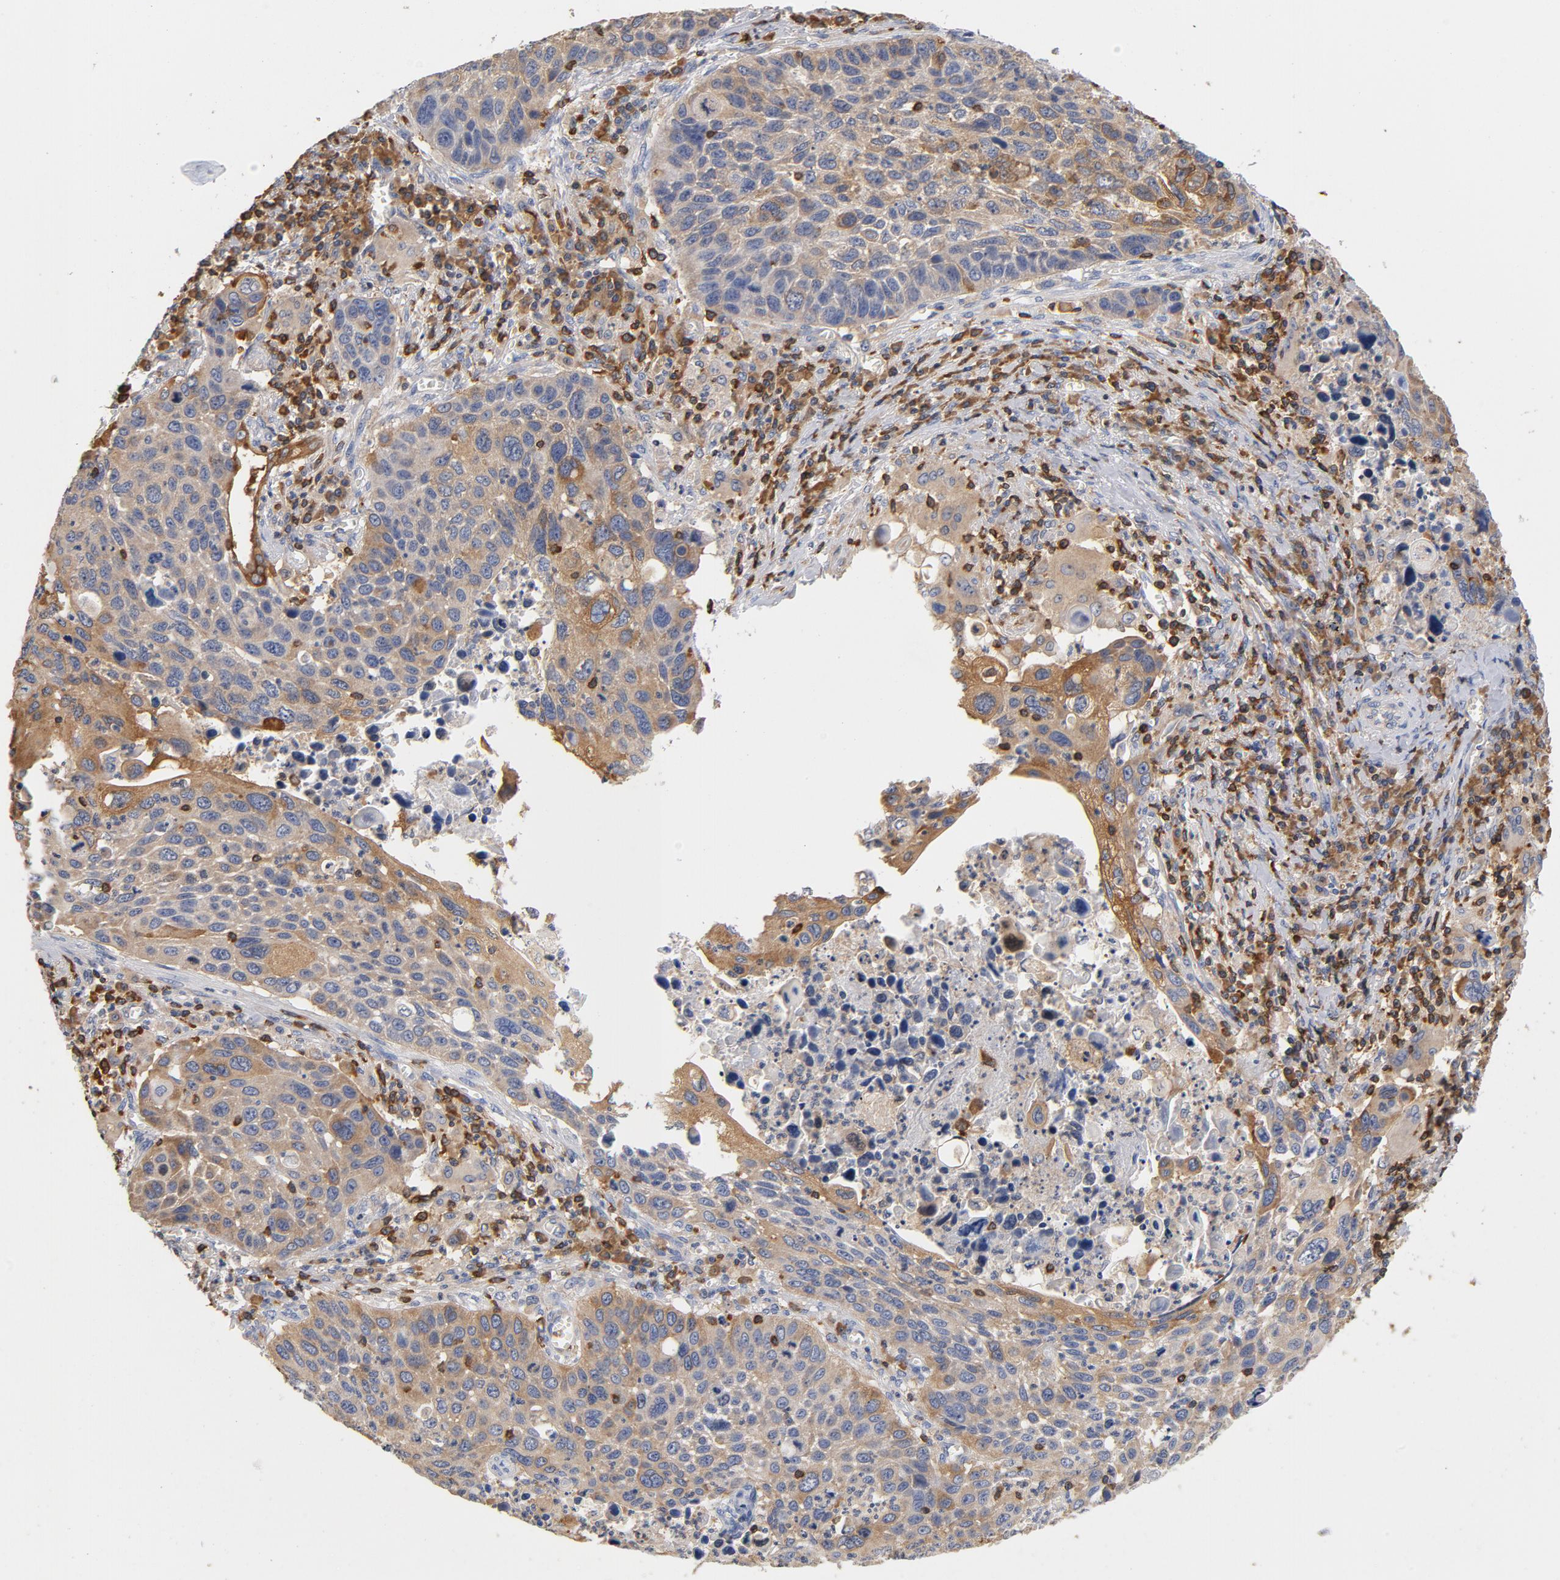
{"staining": {"intensity": "weak", "quantity": ">75%", "location": "cytoplasmic/membranous"}, "tissue": "lung cancer", "cell_type": "Tumor cells", "image_type": "cancer", "snomed": [{"axis": "morphology", "description": "Squamous cell carcinoma, NOS"}, {"axis": "topography", "description": "Lung"}], "caption": "IHC (DAB) staining of lung squamous cell carcinoma reveals weak cytoplasmic/membranous protein expression in about >75% of tumor cells.", "gene": "EZR", "patient": {"sex": "male", "age": 68}}